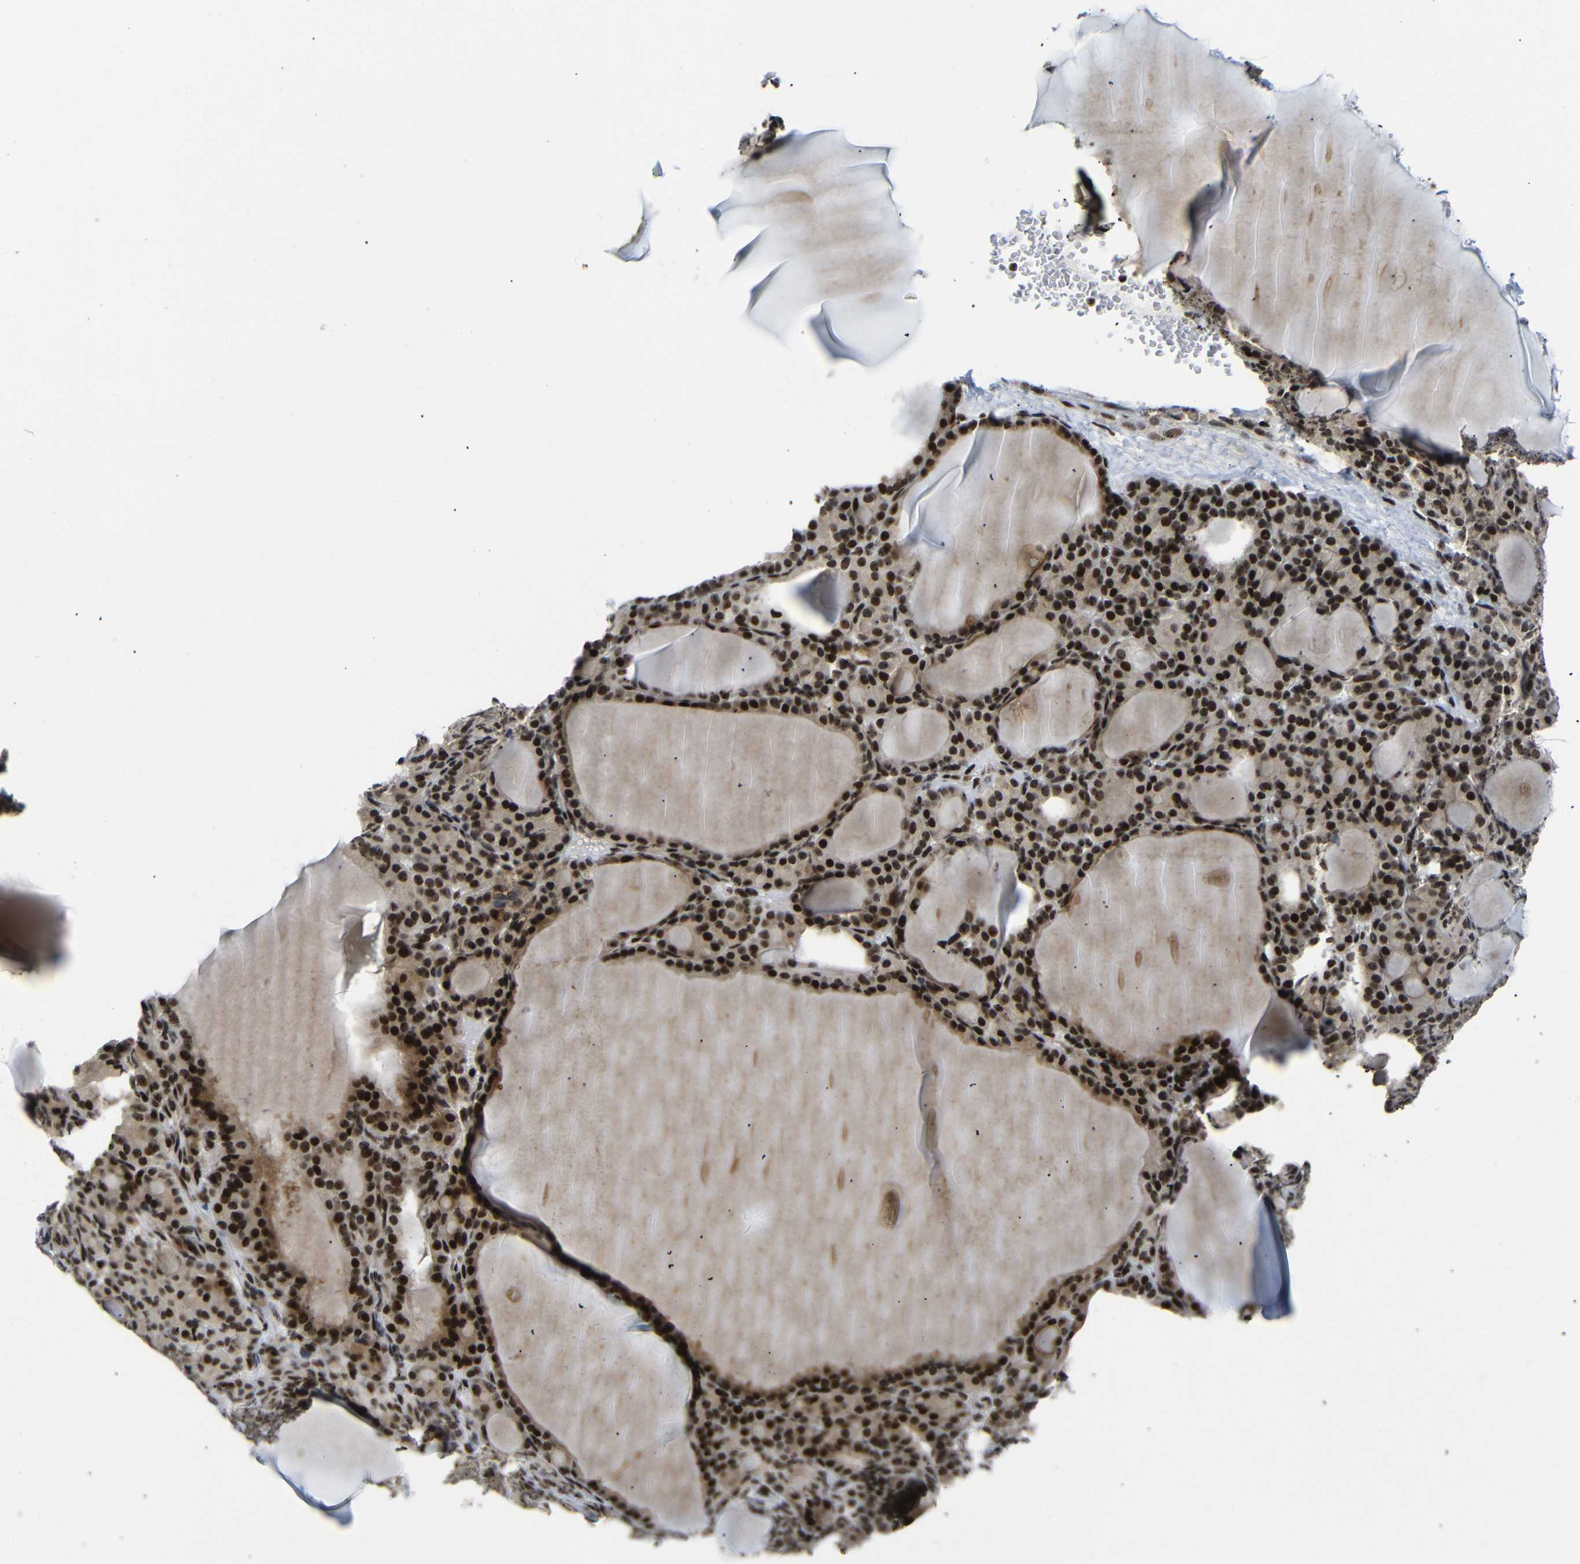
{"staining": {"intensity": "strong", "quantity": ">75%", "location": "nuclear"}, "tissue": "thyroid gland", "cell_type": "Glandular cells", "image_type": "normal", "snomed": [{"axis": "morphology", "description": "Normal tissue, NOS"}, {"axis": "topography", "description": "Thyroid gland"}], "caption": "Protein expression analysis of benign thyroid gland shows strong nuclear staining in approximately >75% of glandular cells. The staining was performed using DAB to visualize the protein expression in brown, while the nuclei were stained in blue with hematoxylin (Magnification: 20x).", "gene": "SETDB2", "patient": {"sex": "female", "age": 28}}